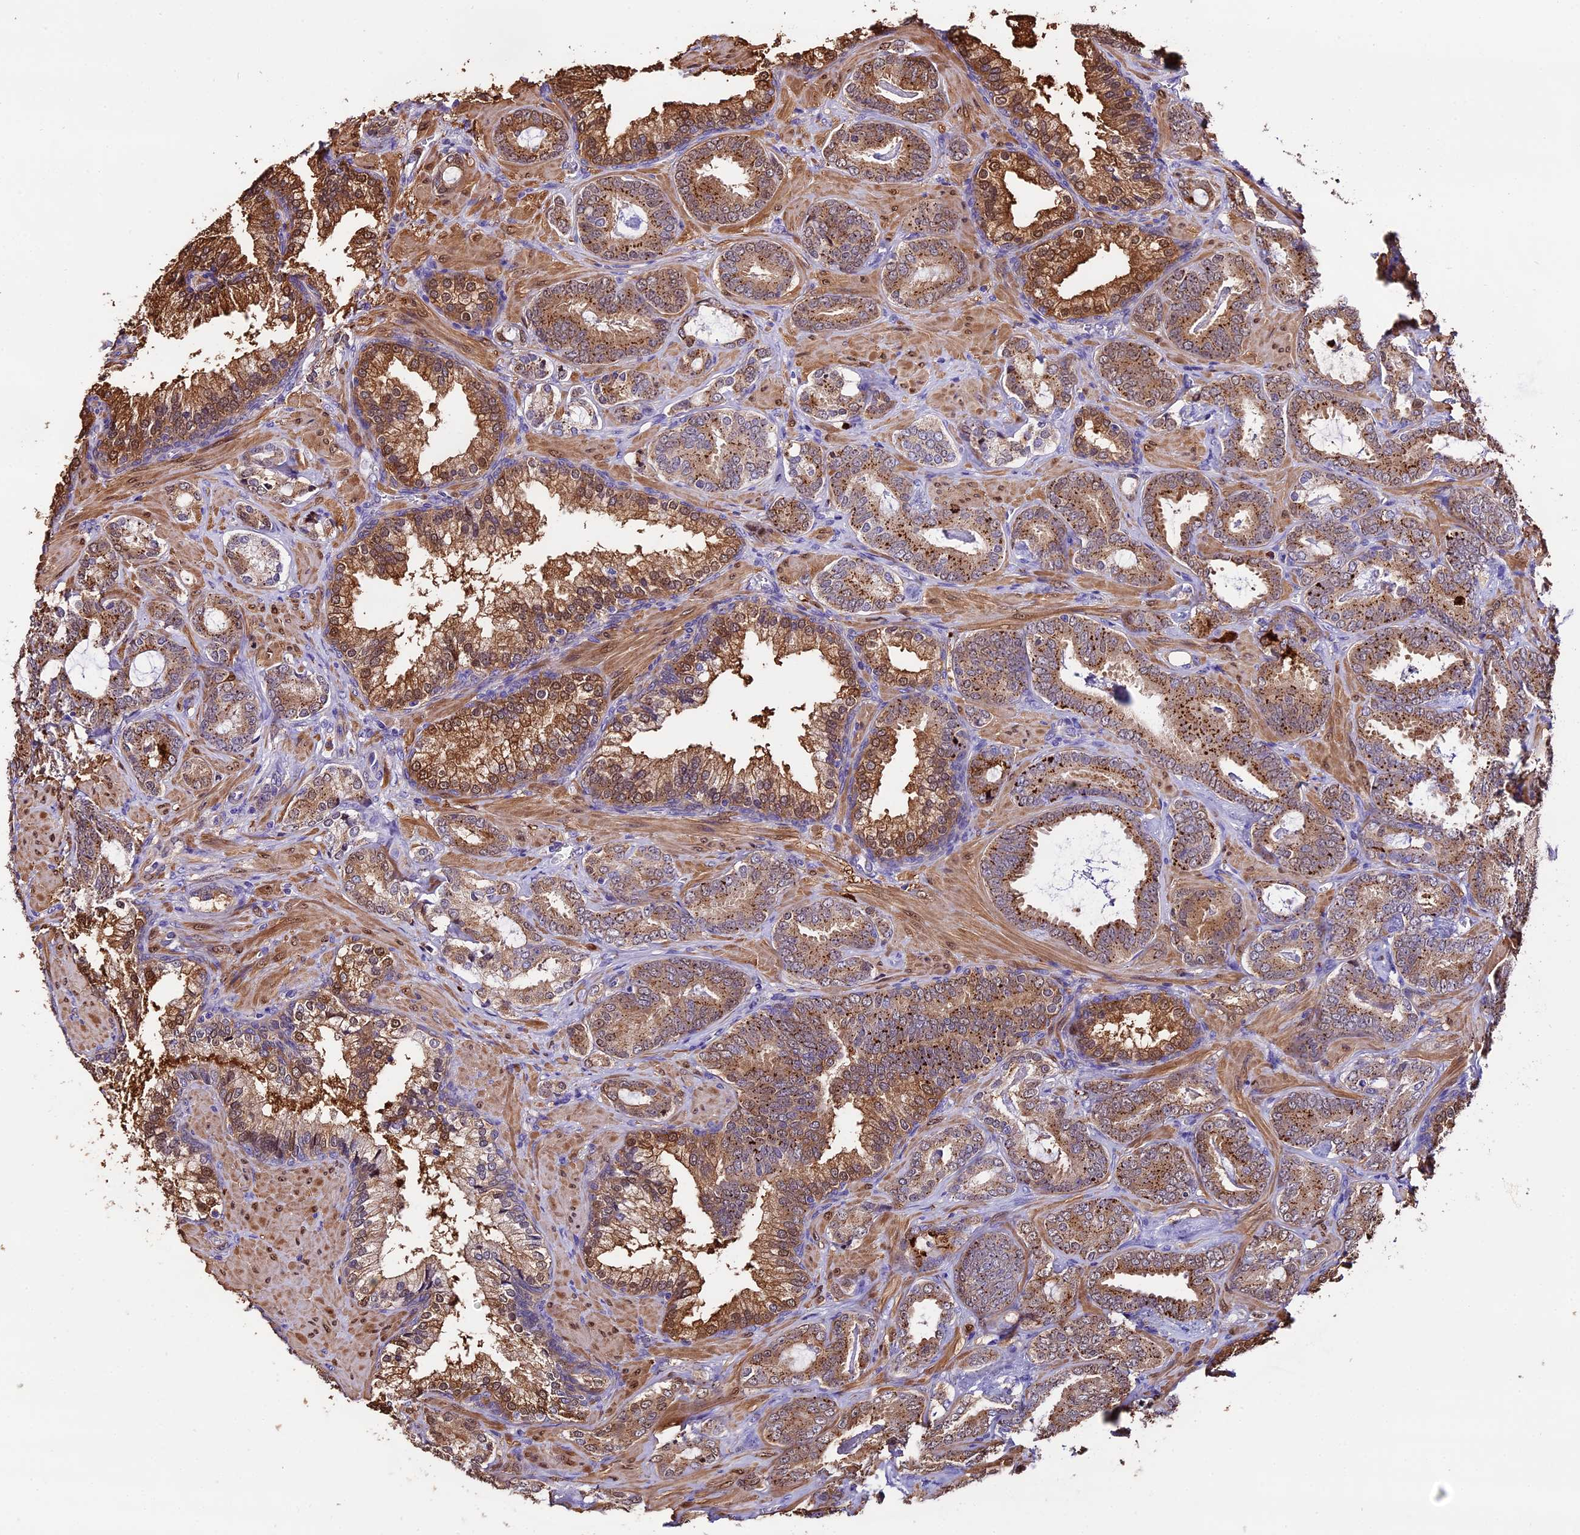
{"staining": {"intensity": "moderate", "quantity": ">75%", "location": "cytoplasmic/membranous,nuclear"}, "tissue": "prostate cancer", "cell_type": "Tumor cells", "image_type": "cancer", "snomed": [{"axis": "morphology", "description": "Adenocarcinoma, Low grade"}, {"axis": "topography", "description": "Prostate"}], "caption": "Prostate cancer (adenocarcinoma (low-grade)) stained with immunohistochemistry (IHC) shows moderate cytoplasmic/membranous and nuclear staining in approximately >75% of tumor cells. The staining was performed using DAB, with brown indicating positive protein expression. Nuclei are stained blue with hematoxylin.", "gene": "MAP3K7CL", "patient": {"sex": "male", "age": 60}}